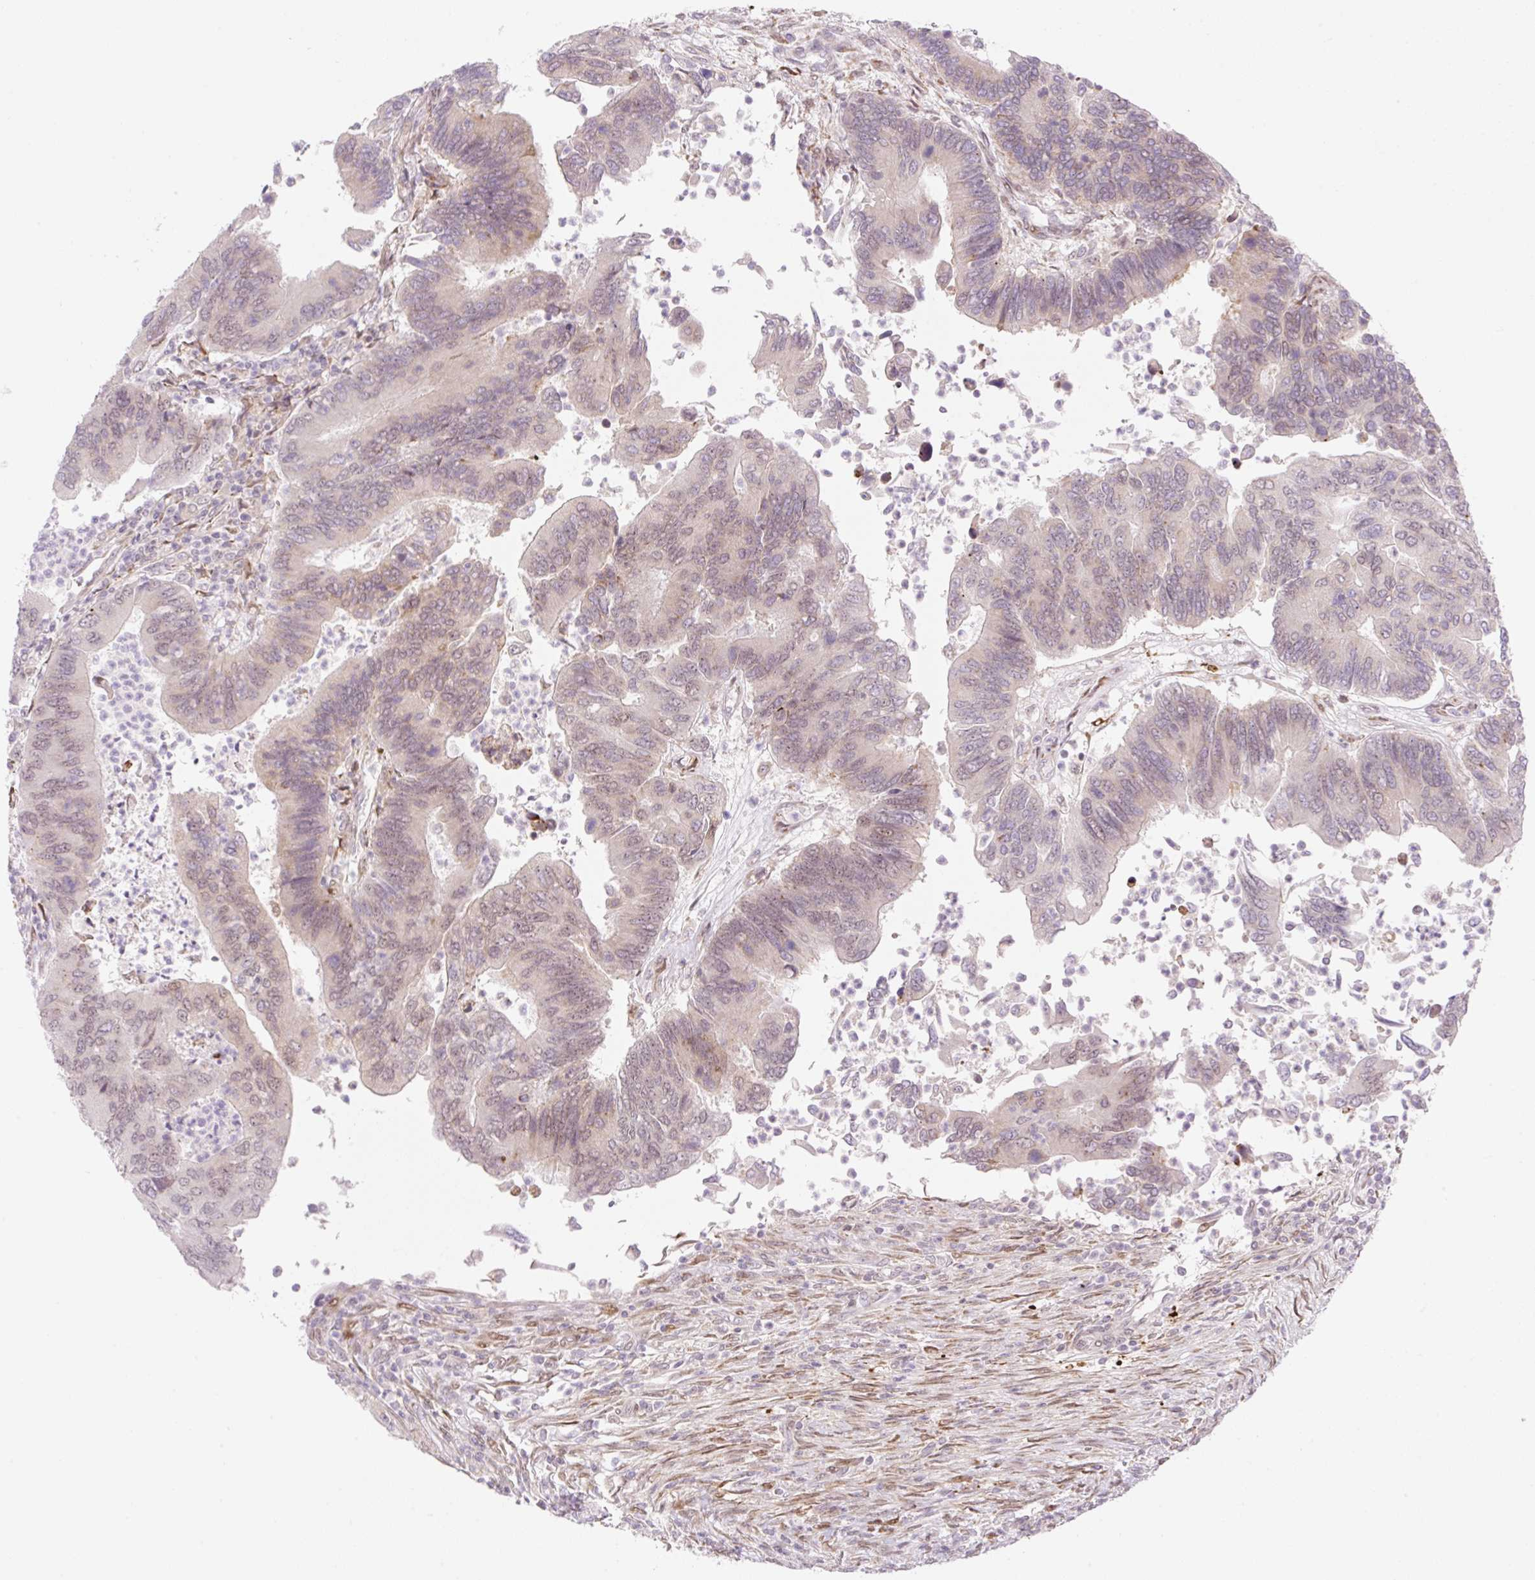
{"staining": {"intensity": "weak", "quantity": "25%-75%", "location": "nuclear"}, "tissue": "colorectal cancer", "cell_type": "Tumor cells", "image_type": "cancer", "snomed": [{"axis": "morphology", "description": "Adenocarcinoma, NOS"}, {"axis": "topography", "description": "Colon"}], "caption": "Immunohistochemical staining of adenocarcinoma (colorectal) reveals low levels of weak nuclear expression in about 25%-75% of tumor cells. The staining was performed using DAB (3,3'-diaminobenzidine), with brown indicating positive protein expression. Nuclei are stained blue with hematoxylin.", "gene": "ZFP41", "patient": {"sex": "female", "age": 67}}